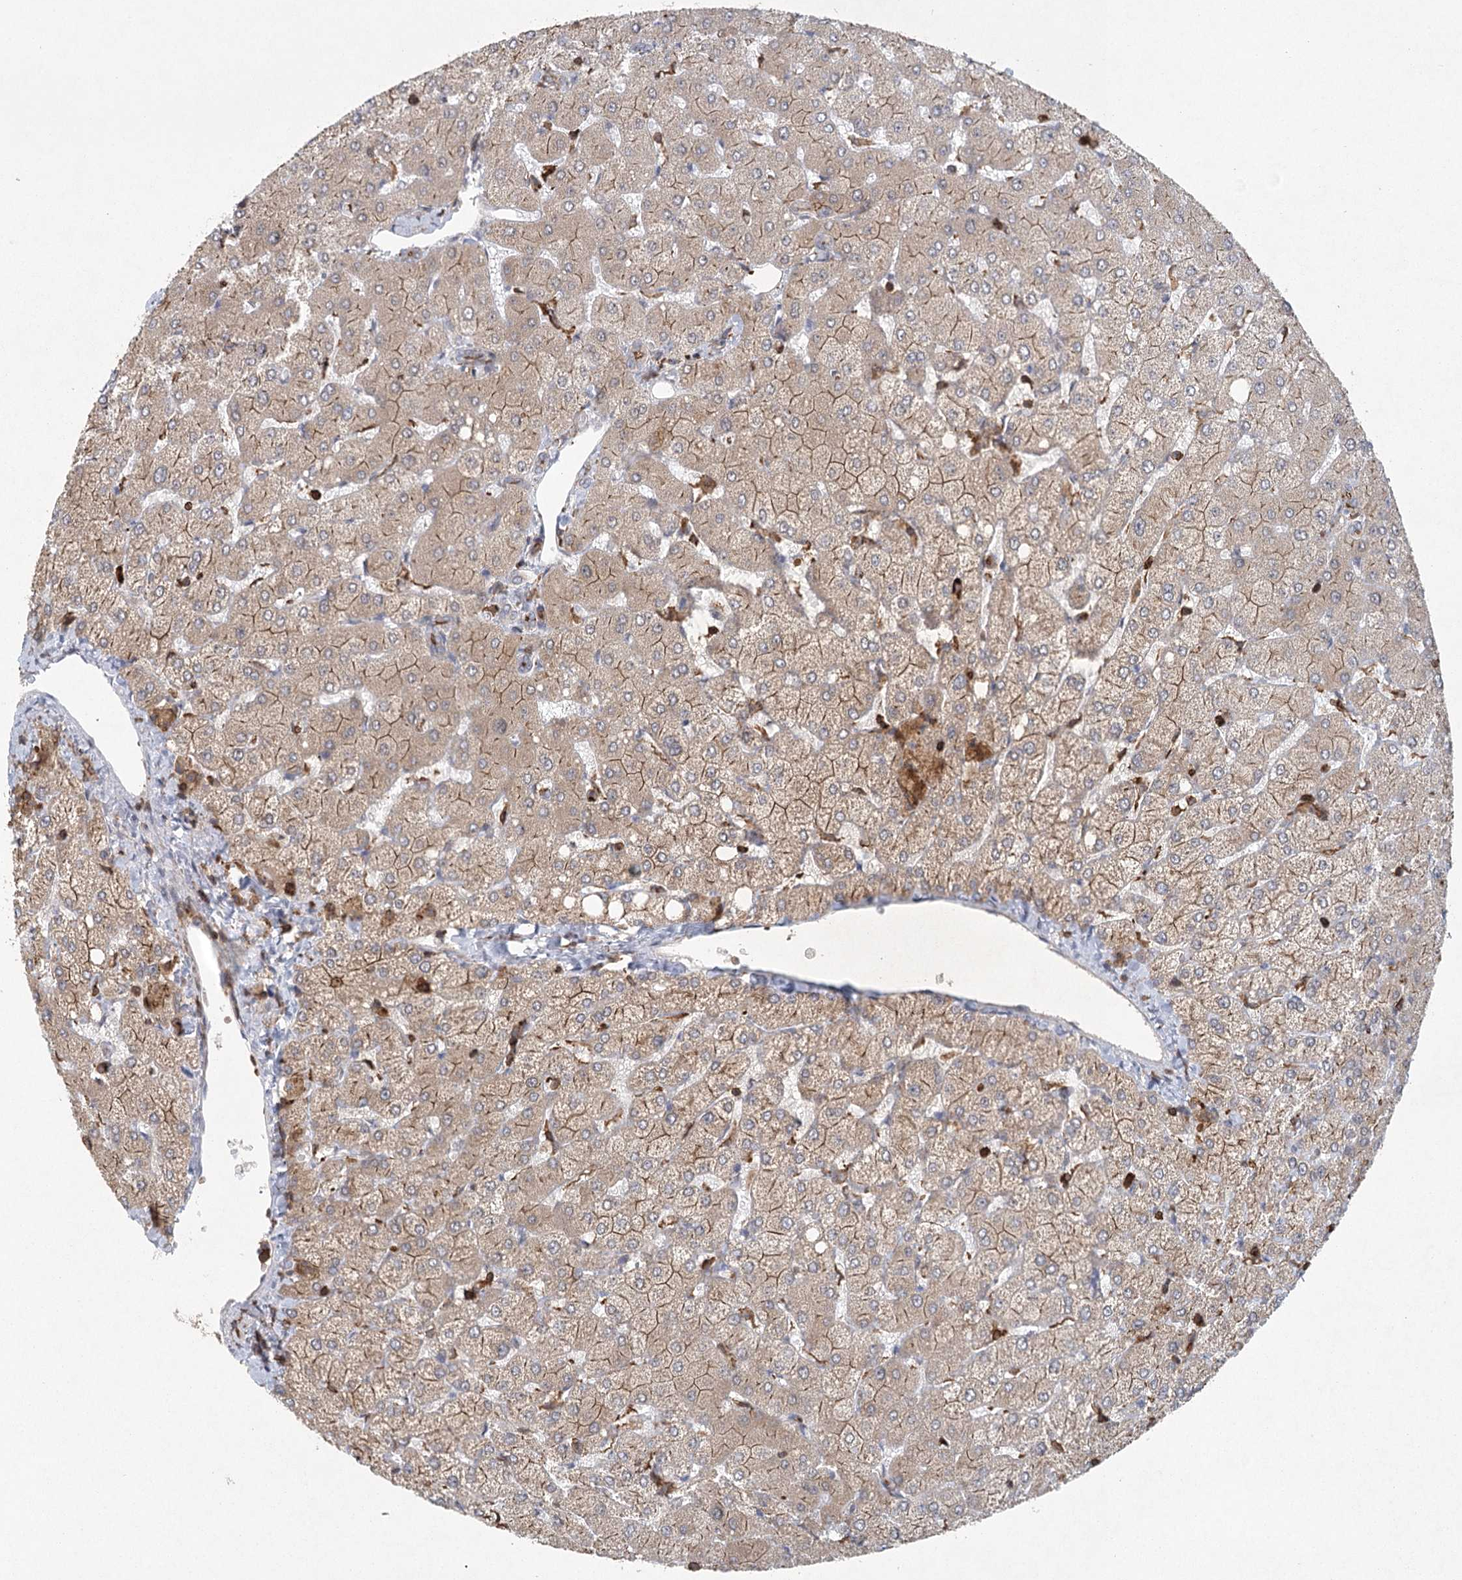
{"staining": {"intensity": "moderate", "quantity": "<25%", "location": "cytoplasmic/membranous"}, "tissue": "liver", "cell_type": "Cholangiocytes", "image_type": "normal", "snomed": [{"axis": "morphology", "description": "Normal tissue, NOS"}, {"axis": "topography", "description": "Liver"}], "caption": "Immunohistochemistry of unremarkable liver shows low levels of moderate cytoplasmic/membranous expression in approximately <25% of cholangiocytes.", "gene": "PLEKHA7", "patient": {"sex": "female", "age": 54}}